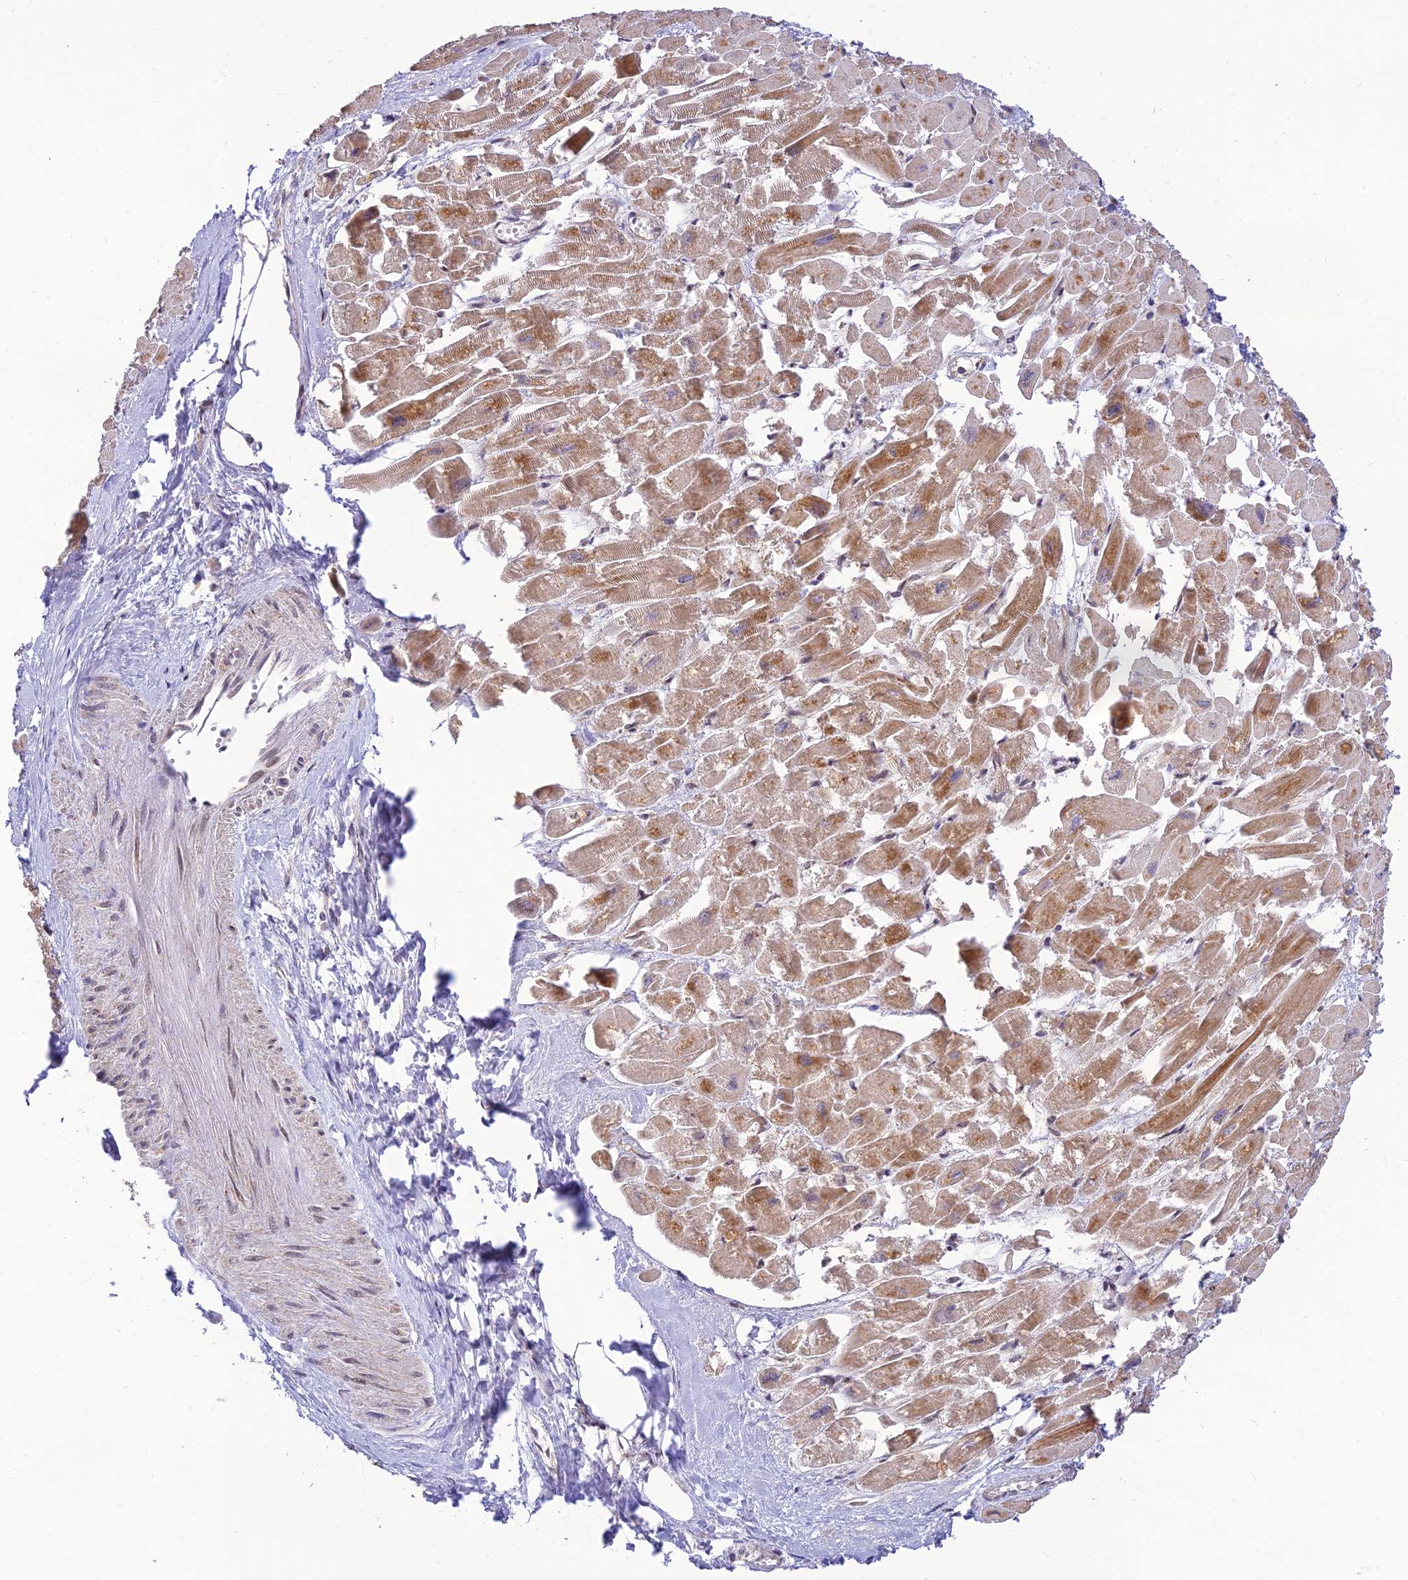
{"staining": {"intensity": "moderate", "quantity": "25%-75%", "location": "cytoplasmic/membranous"}, "tissue": "heart muscle", "cell_type": "Cardiomyocytes", "image_type": "normal", "snomed": [{"axis": "morphology", "description": "Normal tissue, NOS"}, {"axis": "topography", "description": "Heart"}], "caption": "Immunohistochemistry (IHC) image of unremarkable heart muscle: heart muscle stained using immunohistochemistry (IHC) displays medium levels of moderate protein expression localized specifically in the cytoplasmic/membranous of cardiomyocytes, appearing as a cytoplasmic/membranous brown color.", "gene": "MICOS13", "patient": {"sex": "male", "age": 54}}